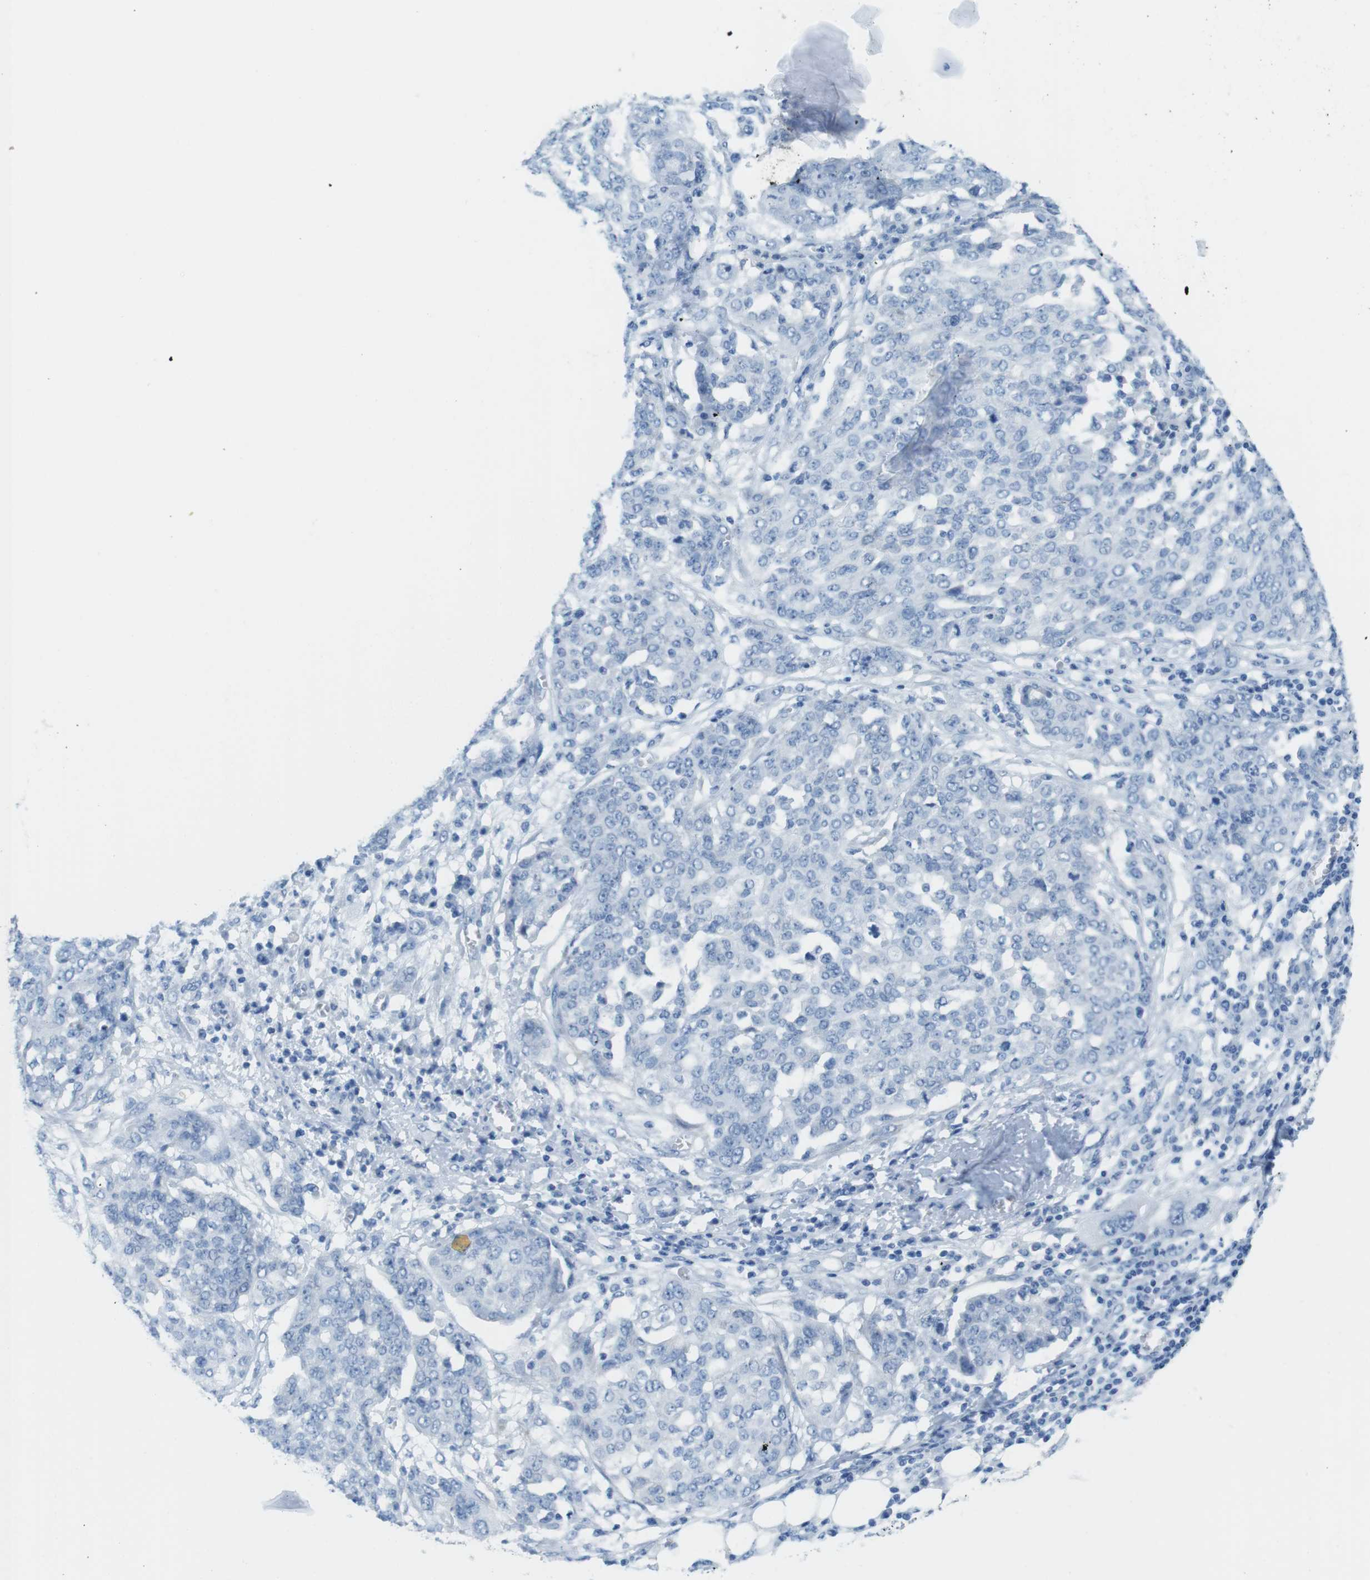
{"staining": {"intensity": "negative", "quantity": "none", "location": "none"}, "tissue": "ovarian cancer", "cell_type": "Tumor cells", "image_type": "cancer", "snomed": [{"axis": "morphology", "description": "Cystadenocarcinoma, serous, NOS"}, {"axis": "topography", "description": "Soft tissue"}, {"axis": "topography", "description": "Ovary"}], "caption": "DAB (3,3'-diaminobenzidine) immunohistochemical staining of ovarian serous cystadenocarcinoma reveals no significant staining in tumor cells.", "gene": "GAP43", "patient": {"sex": "female", "age": 57}}